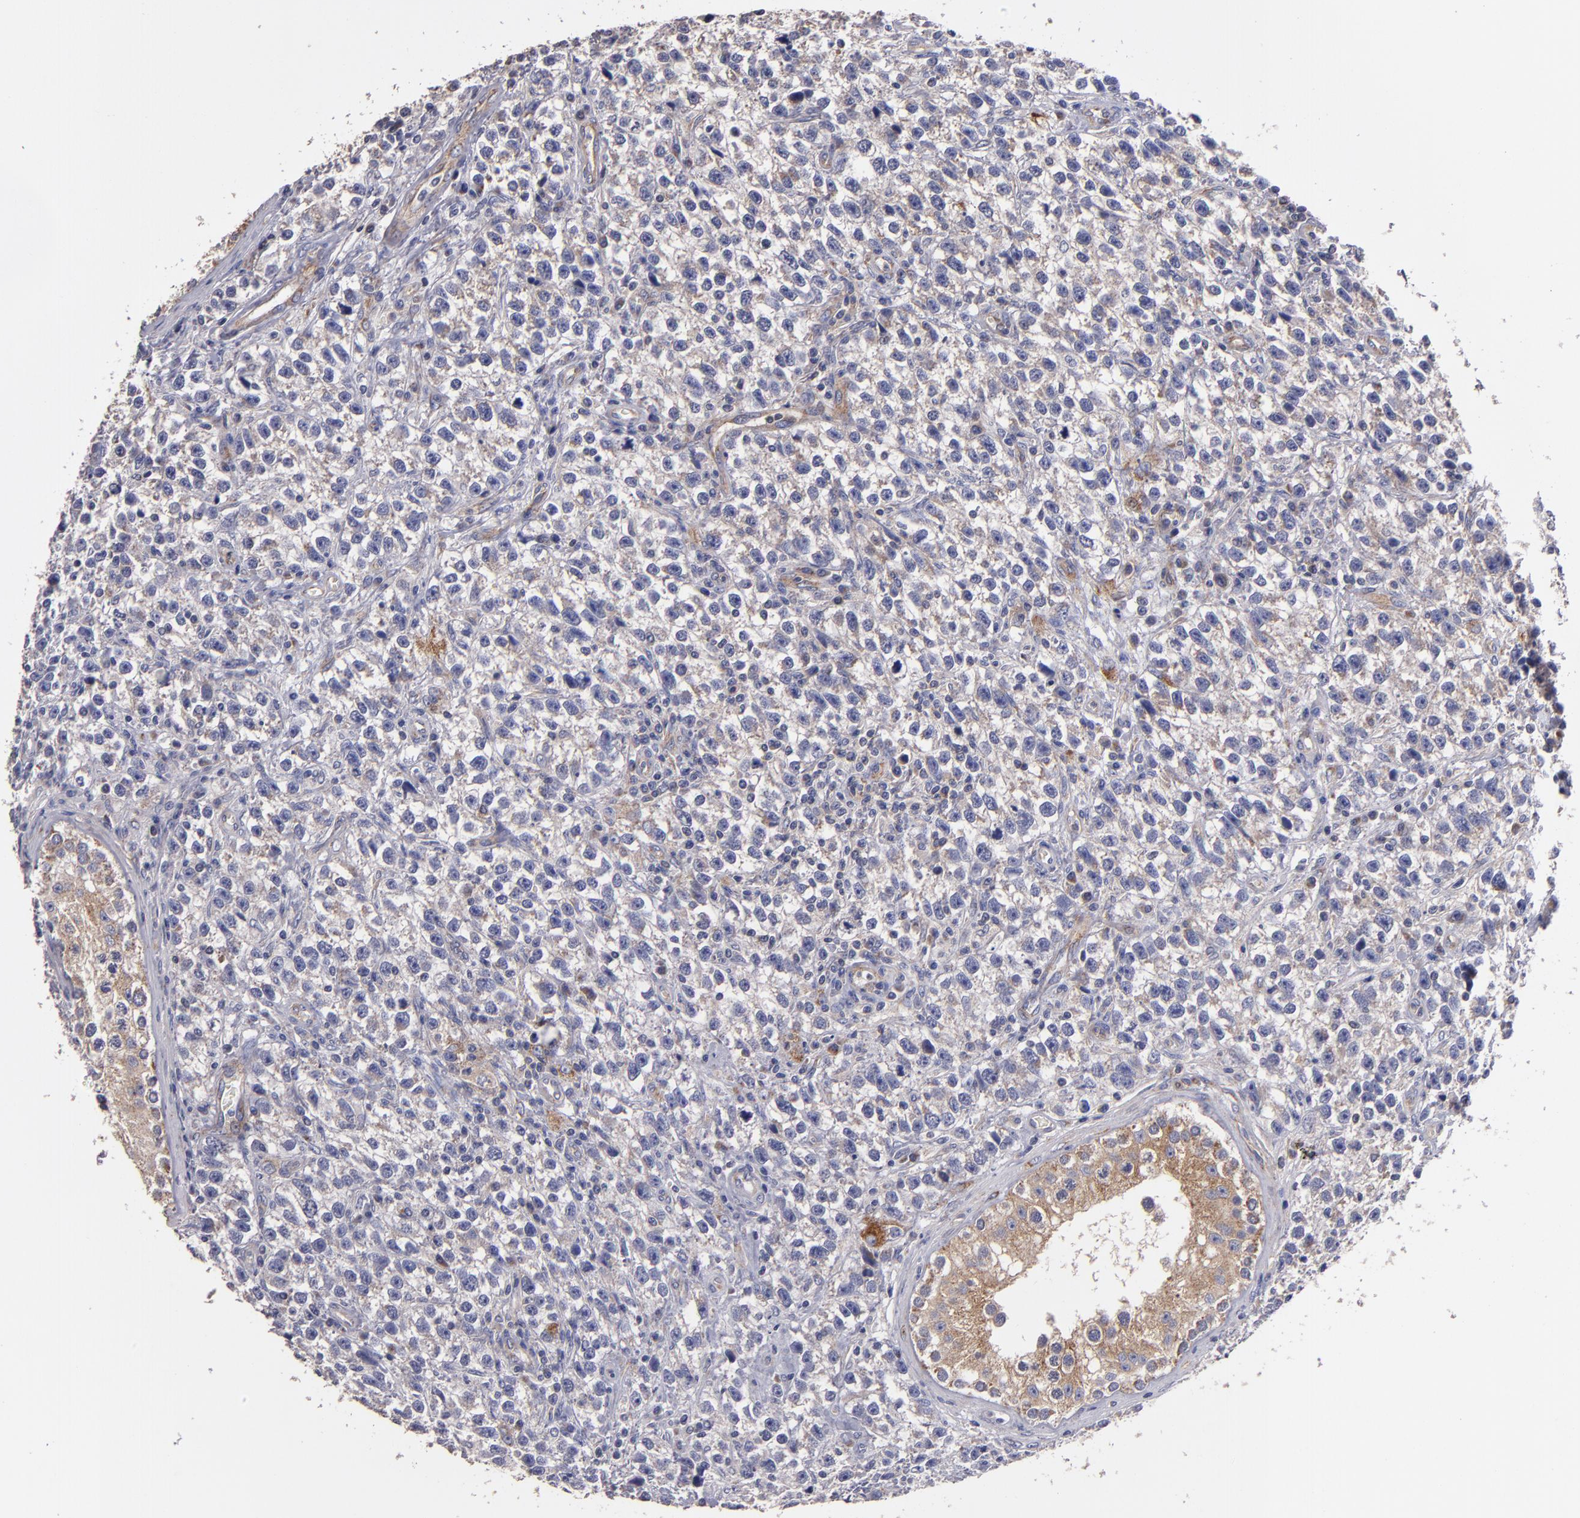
{"staining": {"intensity": "weak", "quantity": "<25%", "location": "cytoplasmic/membranous"}, "tissue": "testis cancer", "cell_type": "Tumor cells", "image_type": "cancer", "snomed": [{"axis": "morphology", "description": "Seminoma, NOS"}, {"axis": "topography", "description": "Testis"}], "caption": "Protein analysis of testis cancer (seminoma) exhibits no significant positivity in tumor cells.", "gene": "CLTA", "patient": {"sex": "male", "age": 38}}